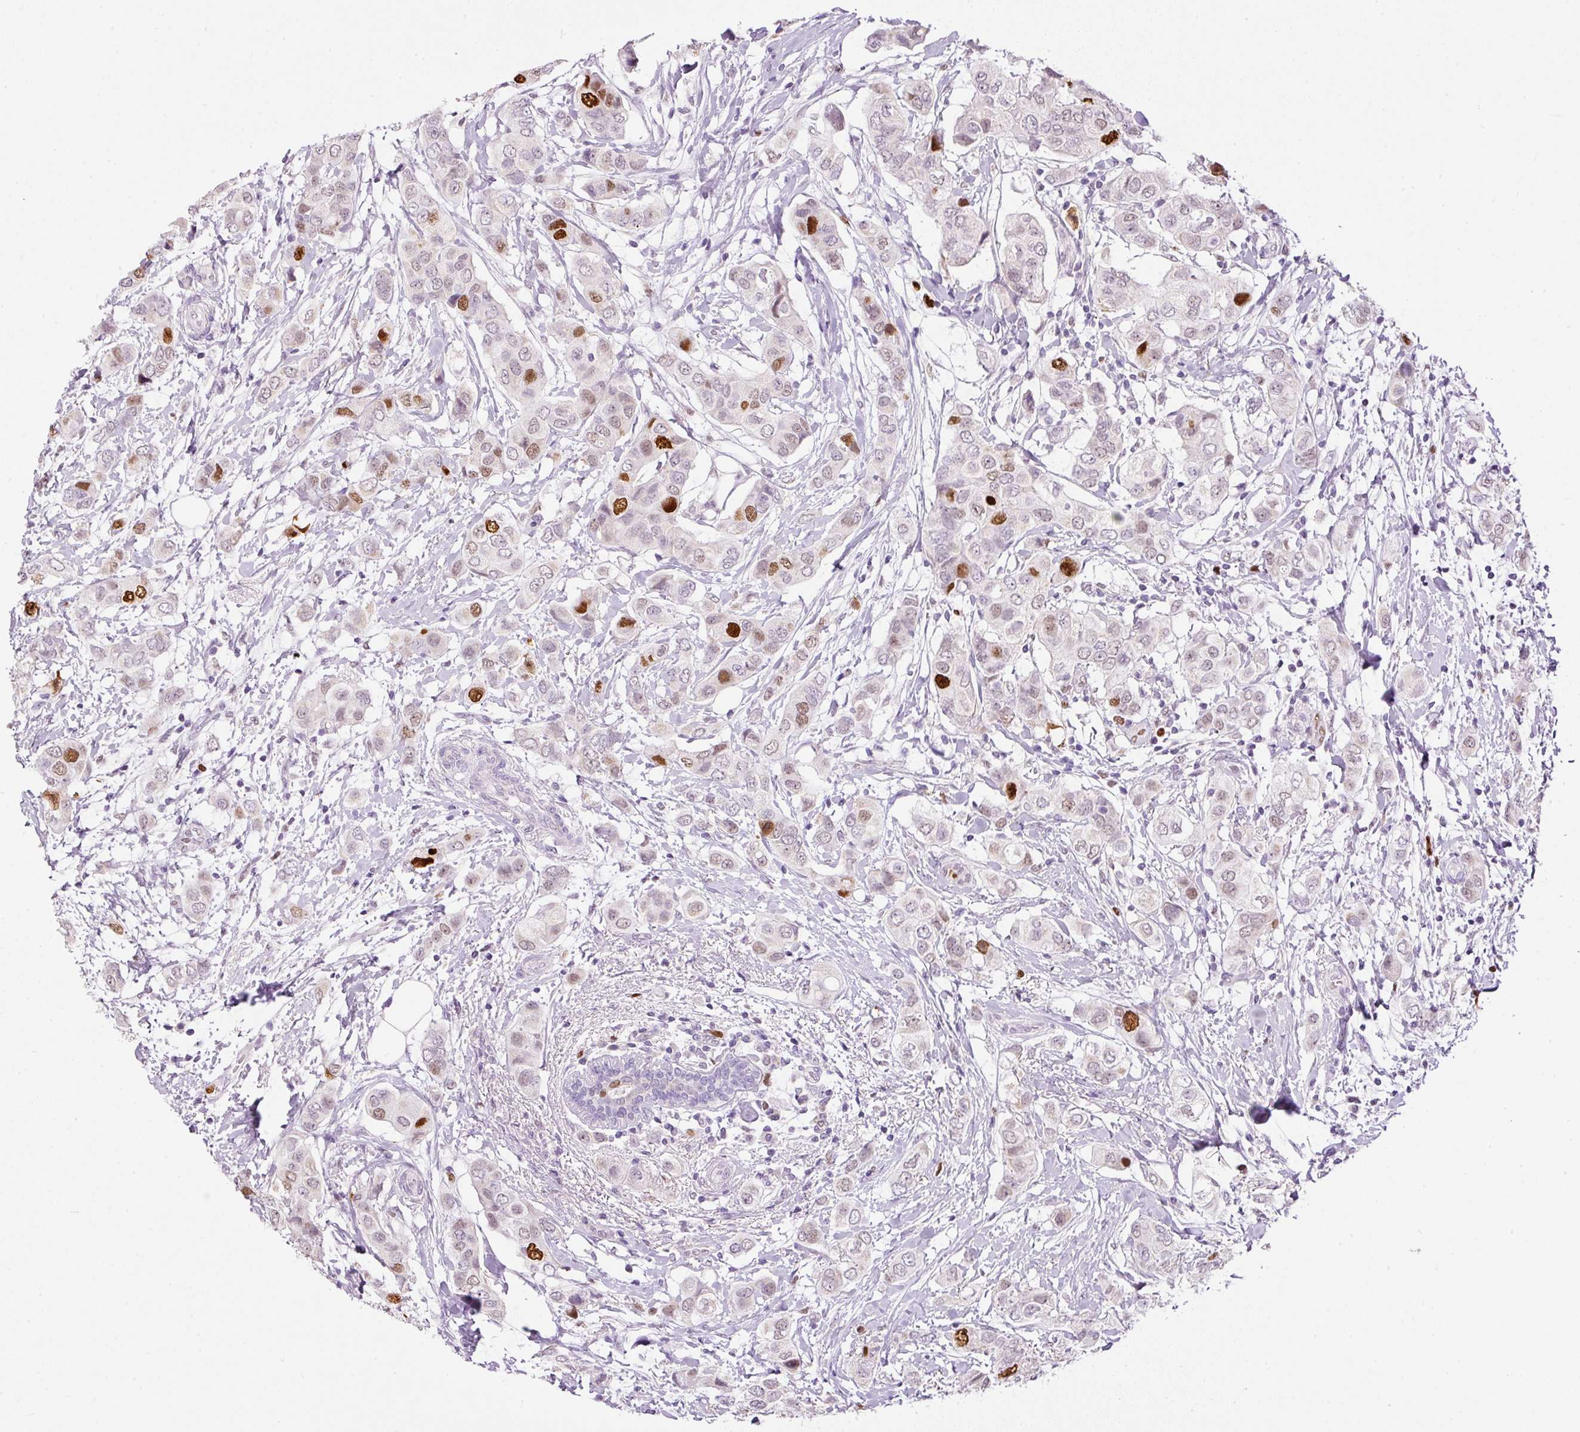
{"staining": {"intensity": "strong", "quantity": "<25%", "location": "nuclear"}, "tissue": "breast cancer", "cell_type": "Tumor cells", "image_type": "cancer", "snomed": [{"axis": "morphology", "description": "Lobular carcinoma"}, {"axis": "topography", "description": "Breast"}], "caption": "The immunohistochemical stain highlights strong nuclear expression in tumor cells of breast cancer (lobular carcinoma) tissue.", "gene": "KPNA2", "patient": {"sex": "female", "age": 51}}